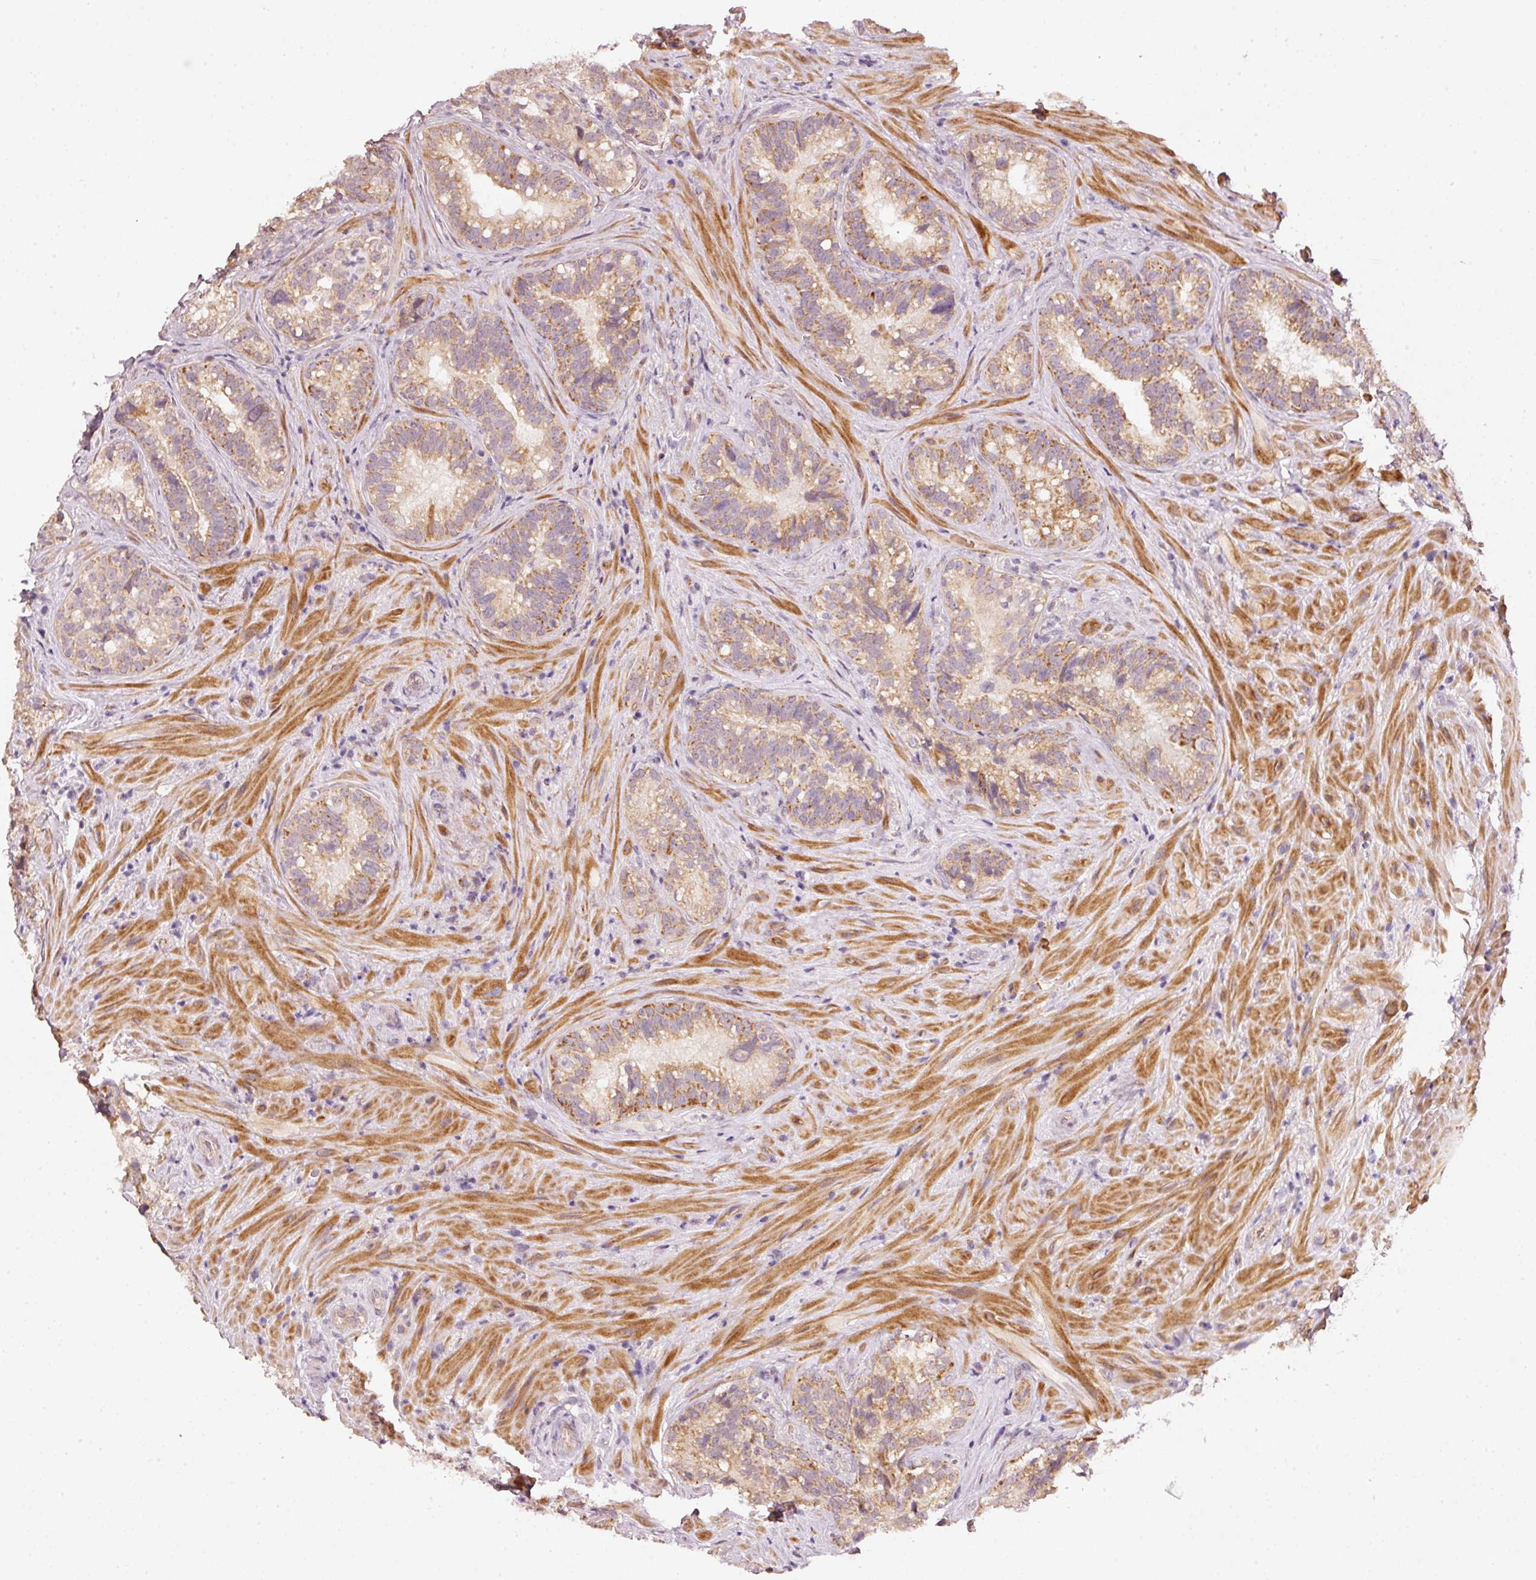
{"staining": {"intensity": "strong", "quantity": "25%-75%", "location": "cytoplasmic/membranous"}, "tissue": "seminal vesicle", "cell_type": "Glandular cells", "image_type": "normal", "snomed": [{"axis": "morphology", "description": "Normal tissue, NOS"}, {"axis": "topography", "description": "Seminal veicle"}], "caption": "Immunohistochemistry image of benign seminal vesicle: seminal vesicle stained using IHC displays high levels of strong protein expression localized specifically in the cytoplasmic/membranous of glandular cells, appearing as a cytoplasmic/membranous brown color.", "gene": "ARHGAP22", "patient": {"sex": "male", "age": 68}}